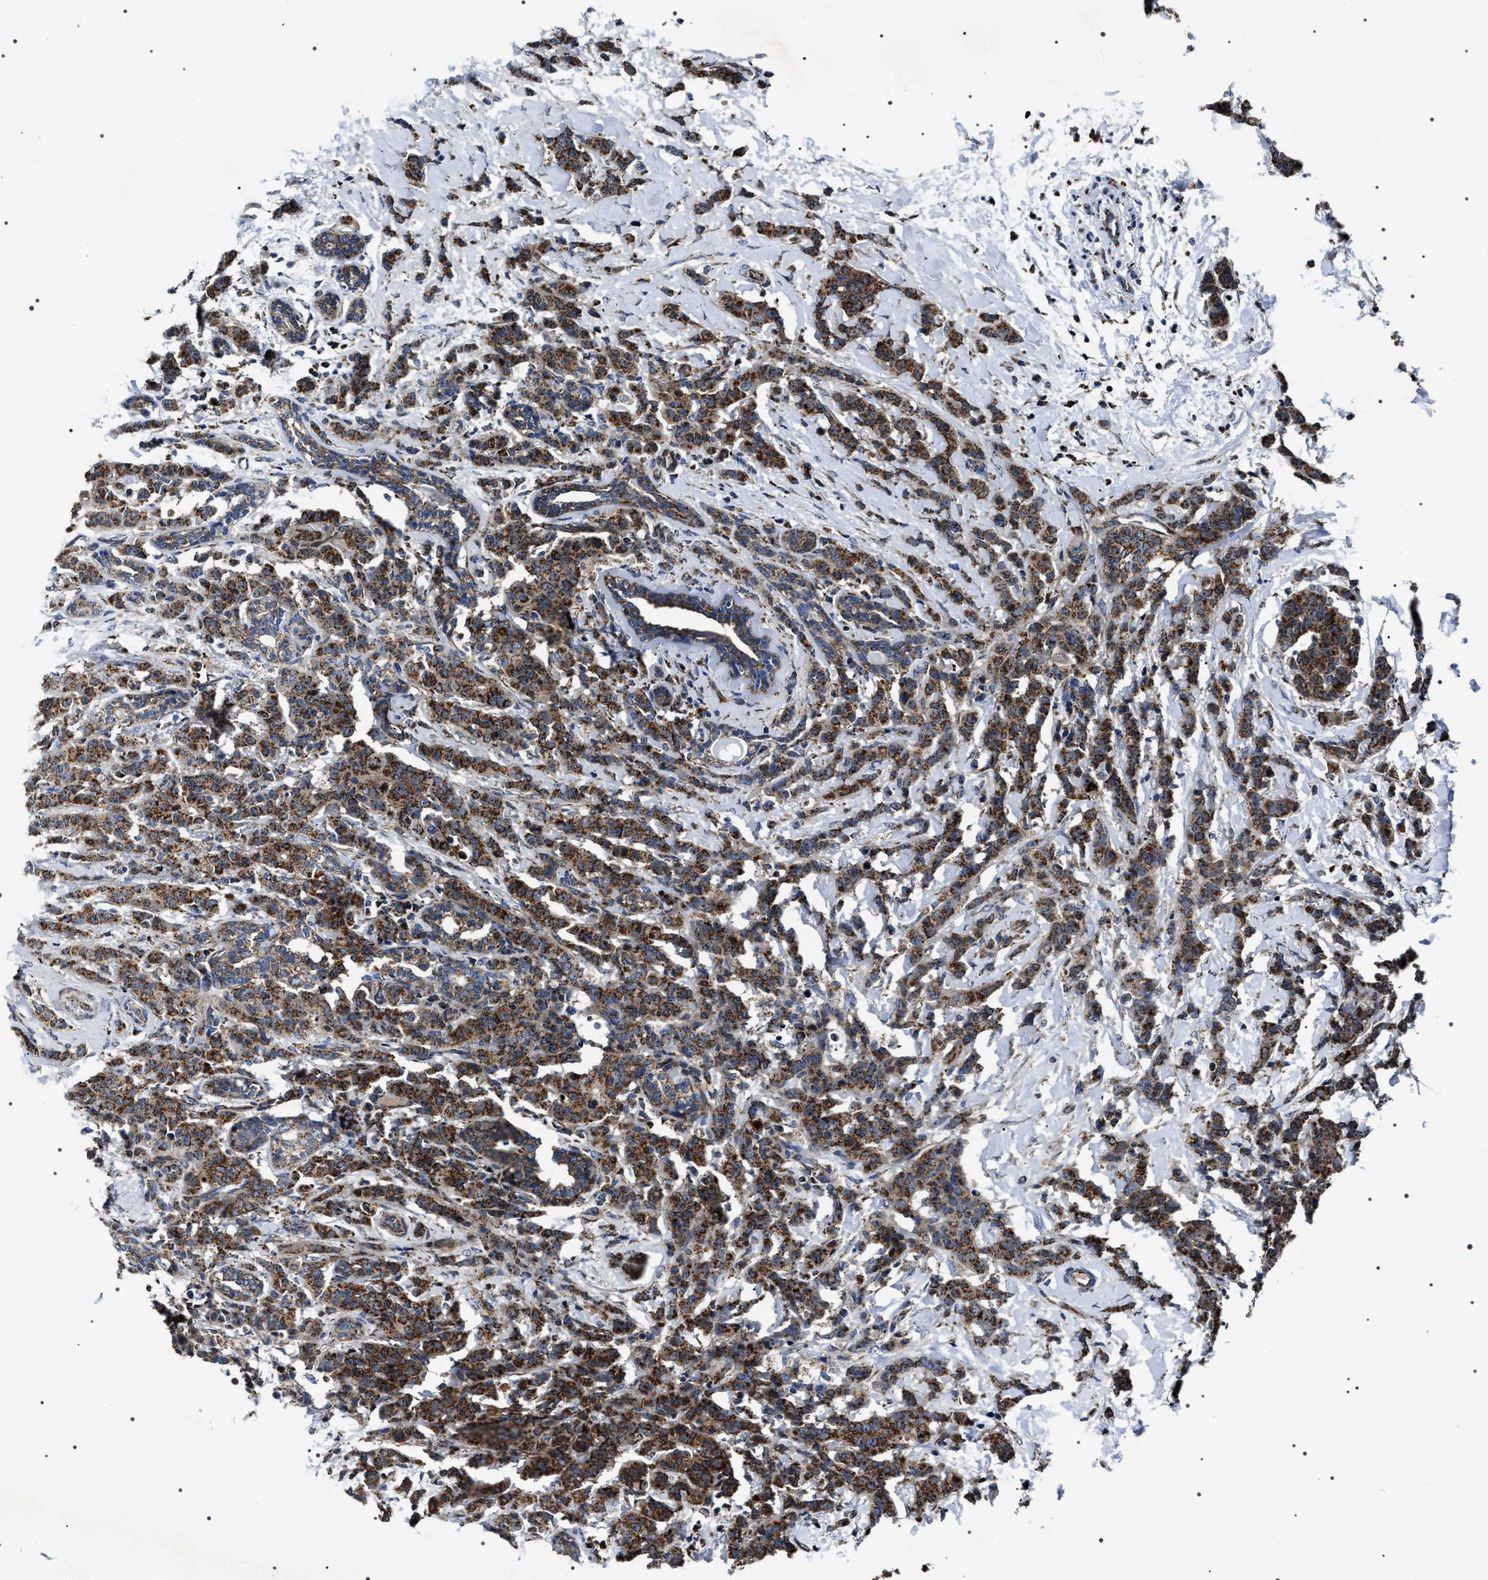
{"staining": {"intensity": "strong", "quantity": ">75%", "location": "cytoplasmic/membranous"}, "tissue": "breast cancer", "cell_type": "Tumor cells", "image_type": "cancer", "snomed": [{"axis": "morphology", "description": "Normal tissue, NOS"}, {"axis": "morphology", "description": "Duct carcinoma"}, {"axis": "topography", "description": "Breast"}], "caption": "A brown stain highlights strong cytoplasmic/membranous staining of a protein in infiltrating ductal carcinoma (breast) tumor cells.", "gene": "NTMT1", "patient": {"sex": "female", "age": 40}}